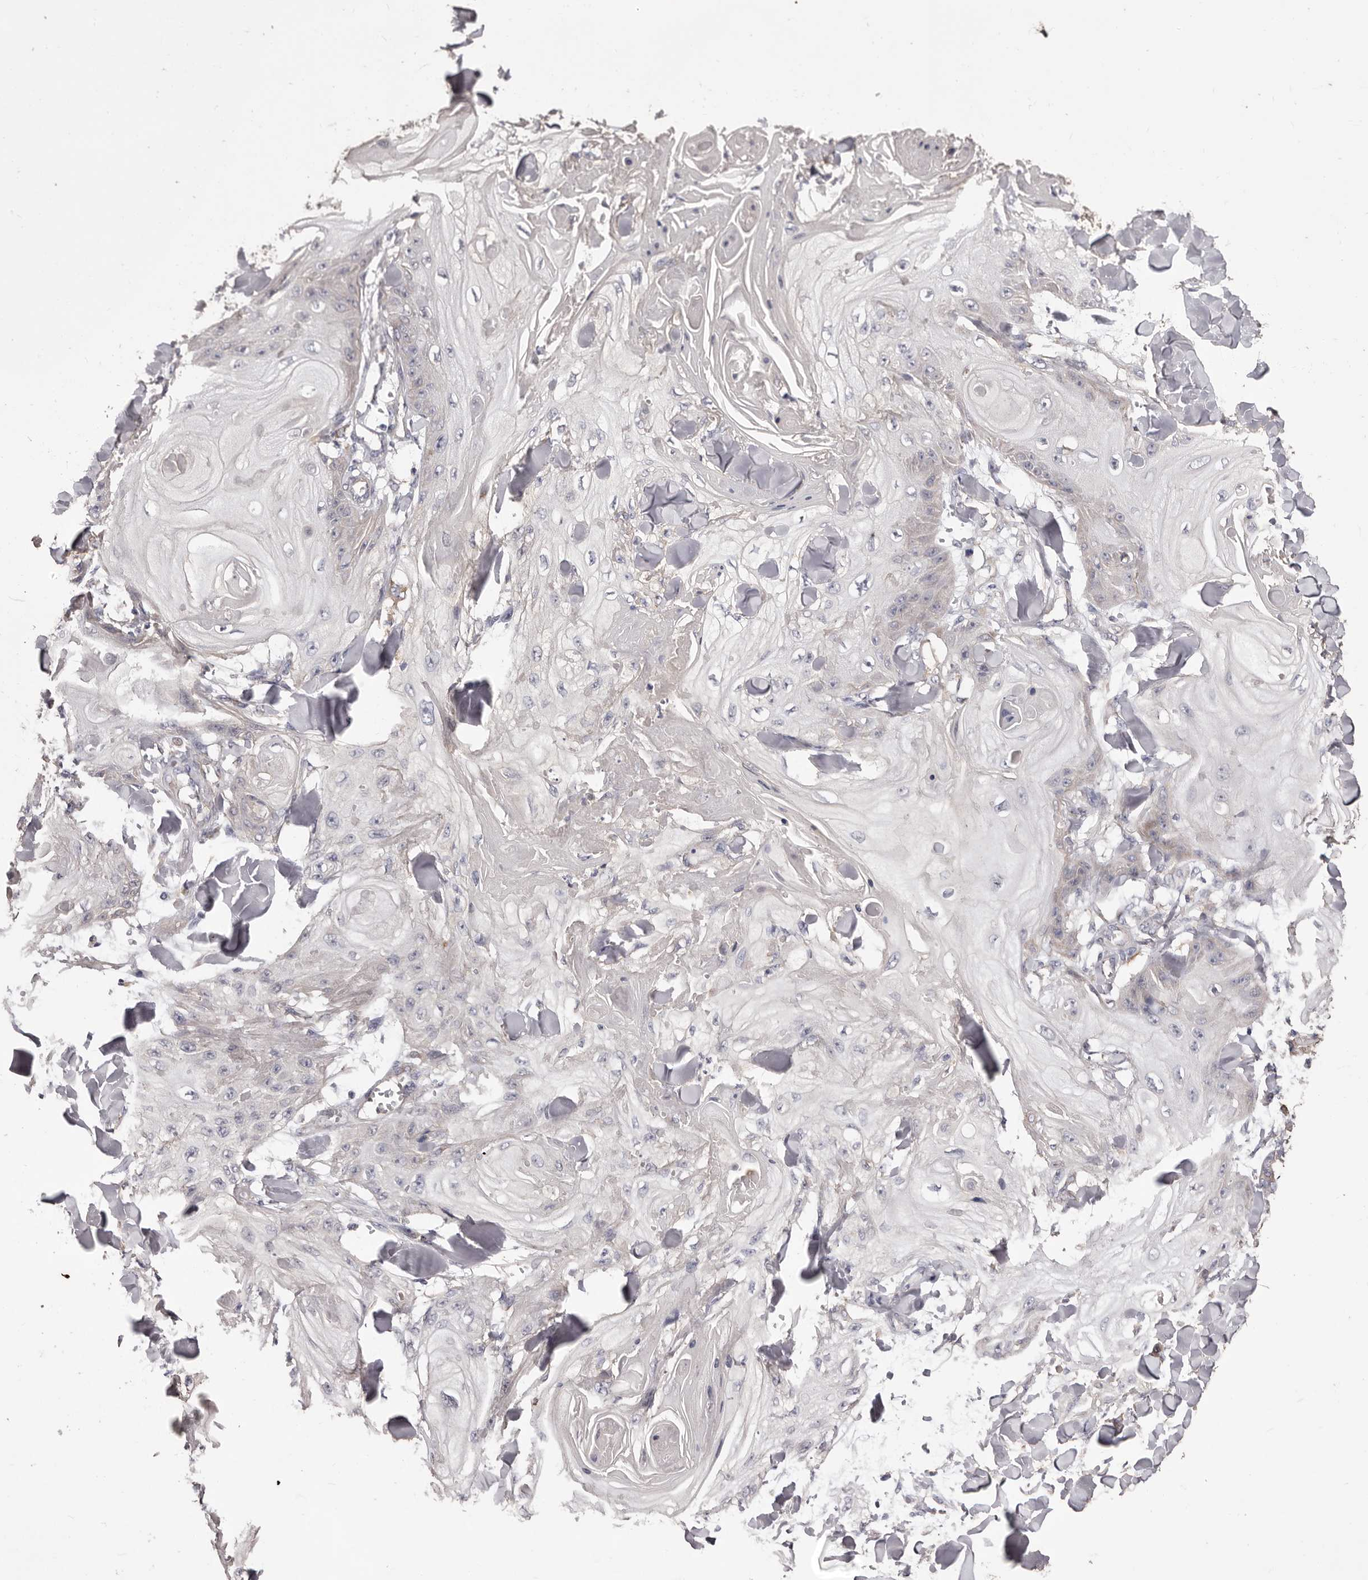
{"staining": {"intensity": "negative", "quantity": "none", "location": "none"}, "tissue": "skin cancer", "cell_type": "Tumor cells", "image_type": "cancer", "snomed": [{"axis": "morphology", "description": "Squamous cell carcinoma, NOS"}, {"axis": "topography", "description": "Skin"}], "caption": "High magnification brightfield microscopy of squamous cell carcinoma (skin) stained with DAB (brown) and counterstained with hematoxylin (blue): tumor cells show no significant staining. Nuclei are stained in blue.", "gene": "ETNK1", "patient": {"sex": "male", "age": 74}}